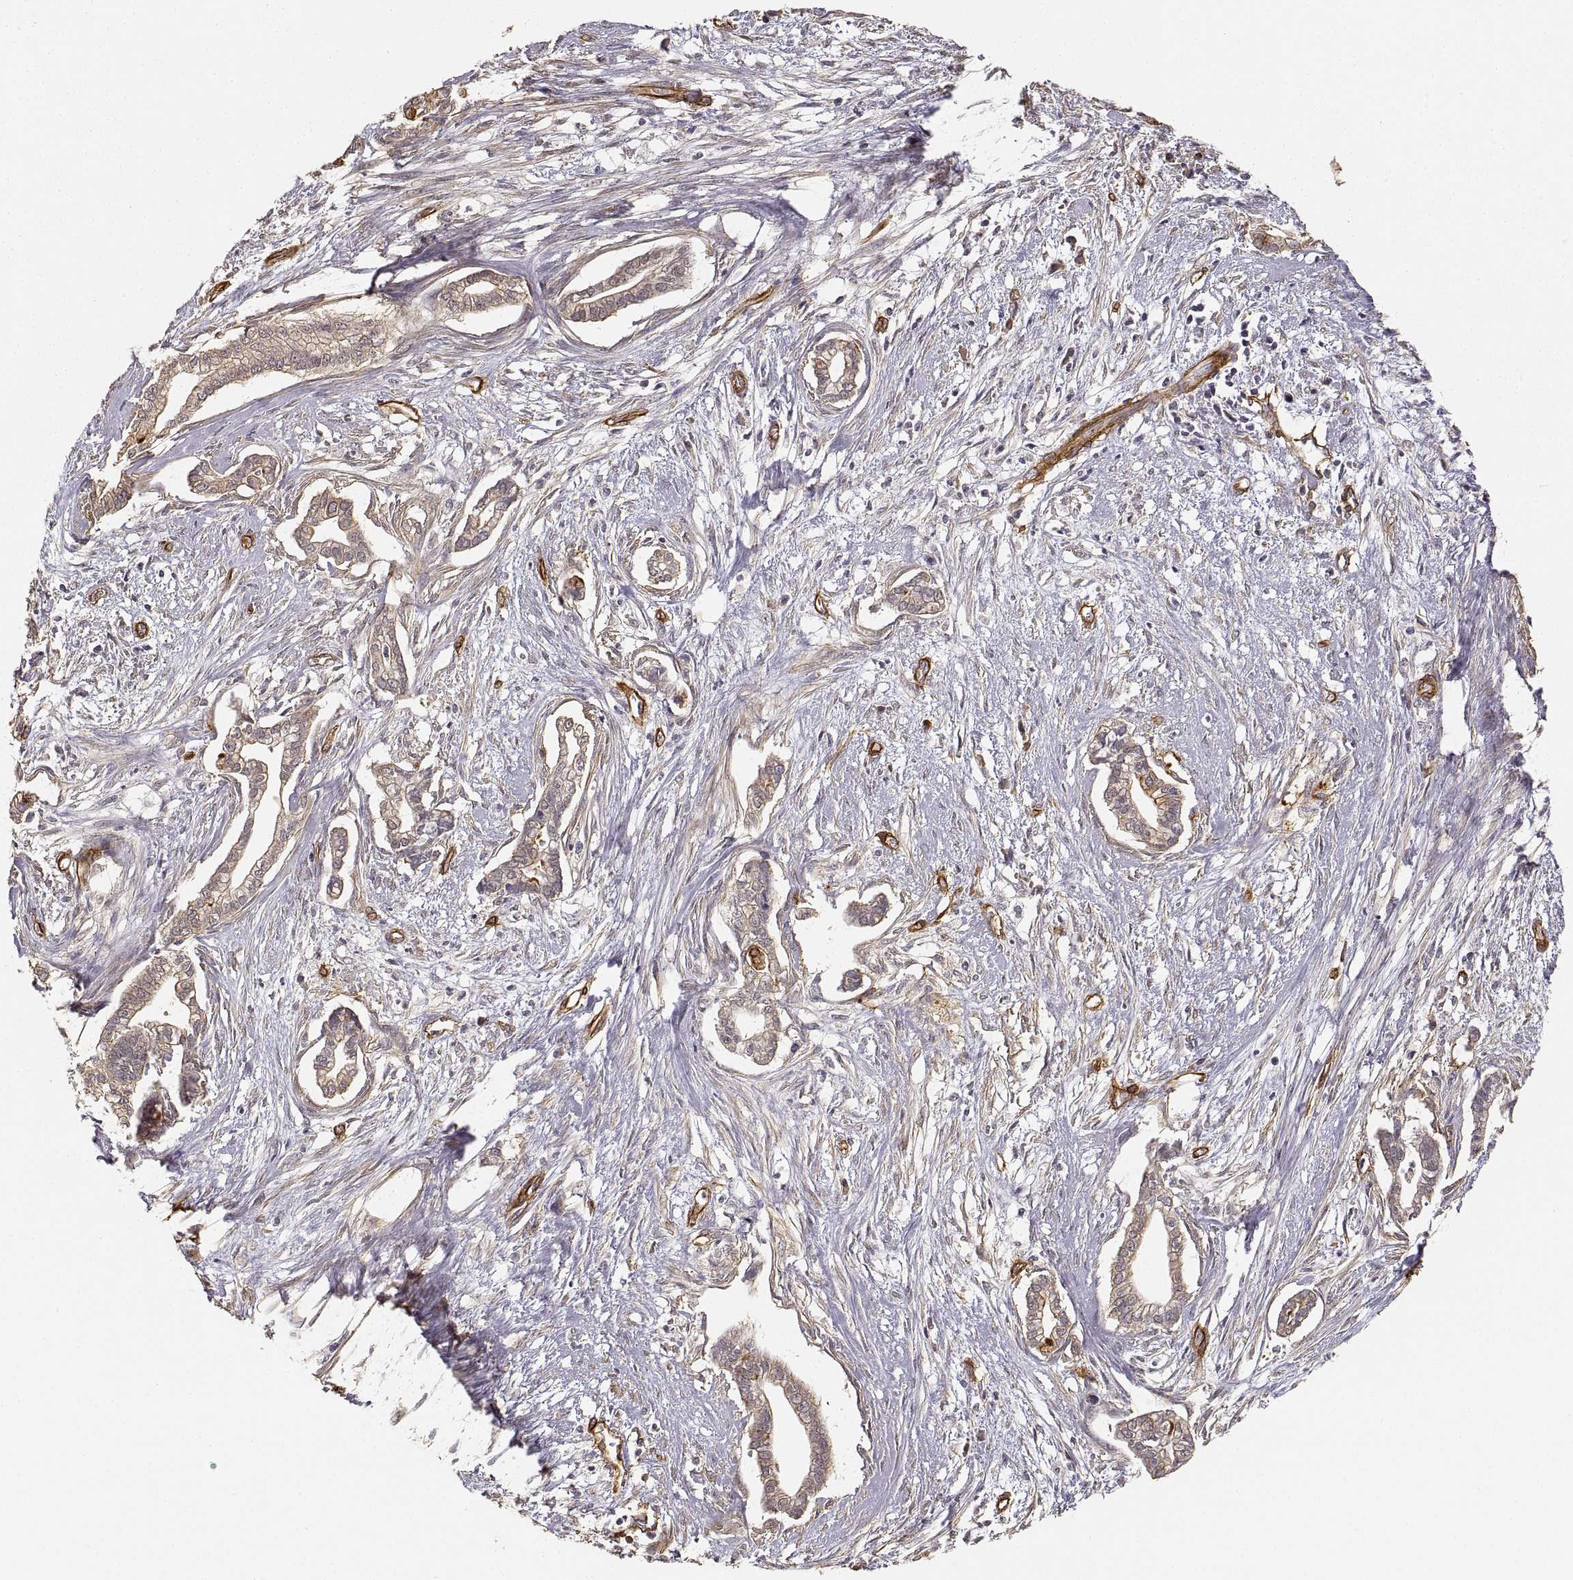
{"staining": {"intensity": "moderate", "quantity": "<25%", "location": "cytoplasmic/membranous"}, "tissue": "cervical cancer", "cell_type": "Tumor cells", "image_type": "cancer", "snomed": [{"axis": "morphology", "description": "Adenocarcinoma, NOS"}, {"axis": "topography", "description": "Cervix"}], "caption": "This is an image of immunohistochemistry staining of cervical cancer, which shows moderate staining in the cytoplasmic/membranous of tumor cells.", "gene": "LAMA4", "patient": {"sex": "female", "age": 62}}